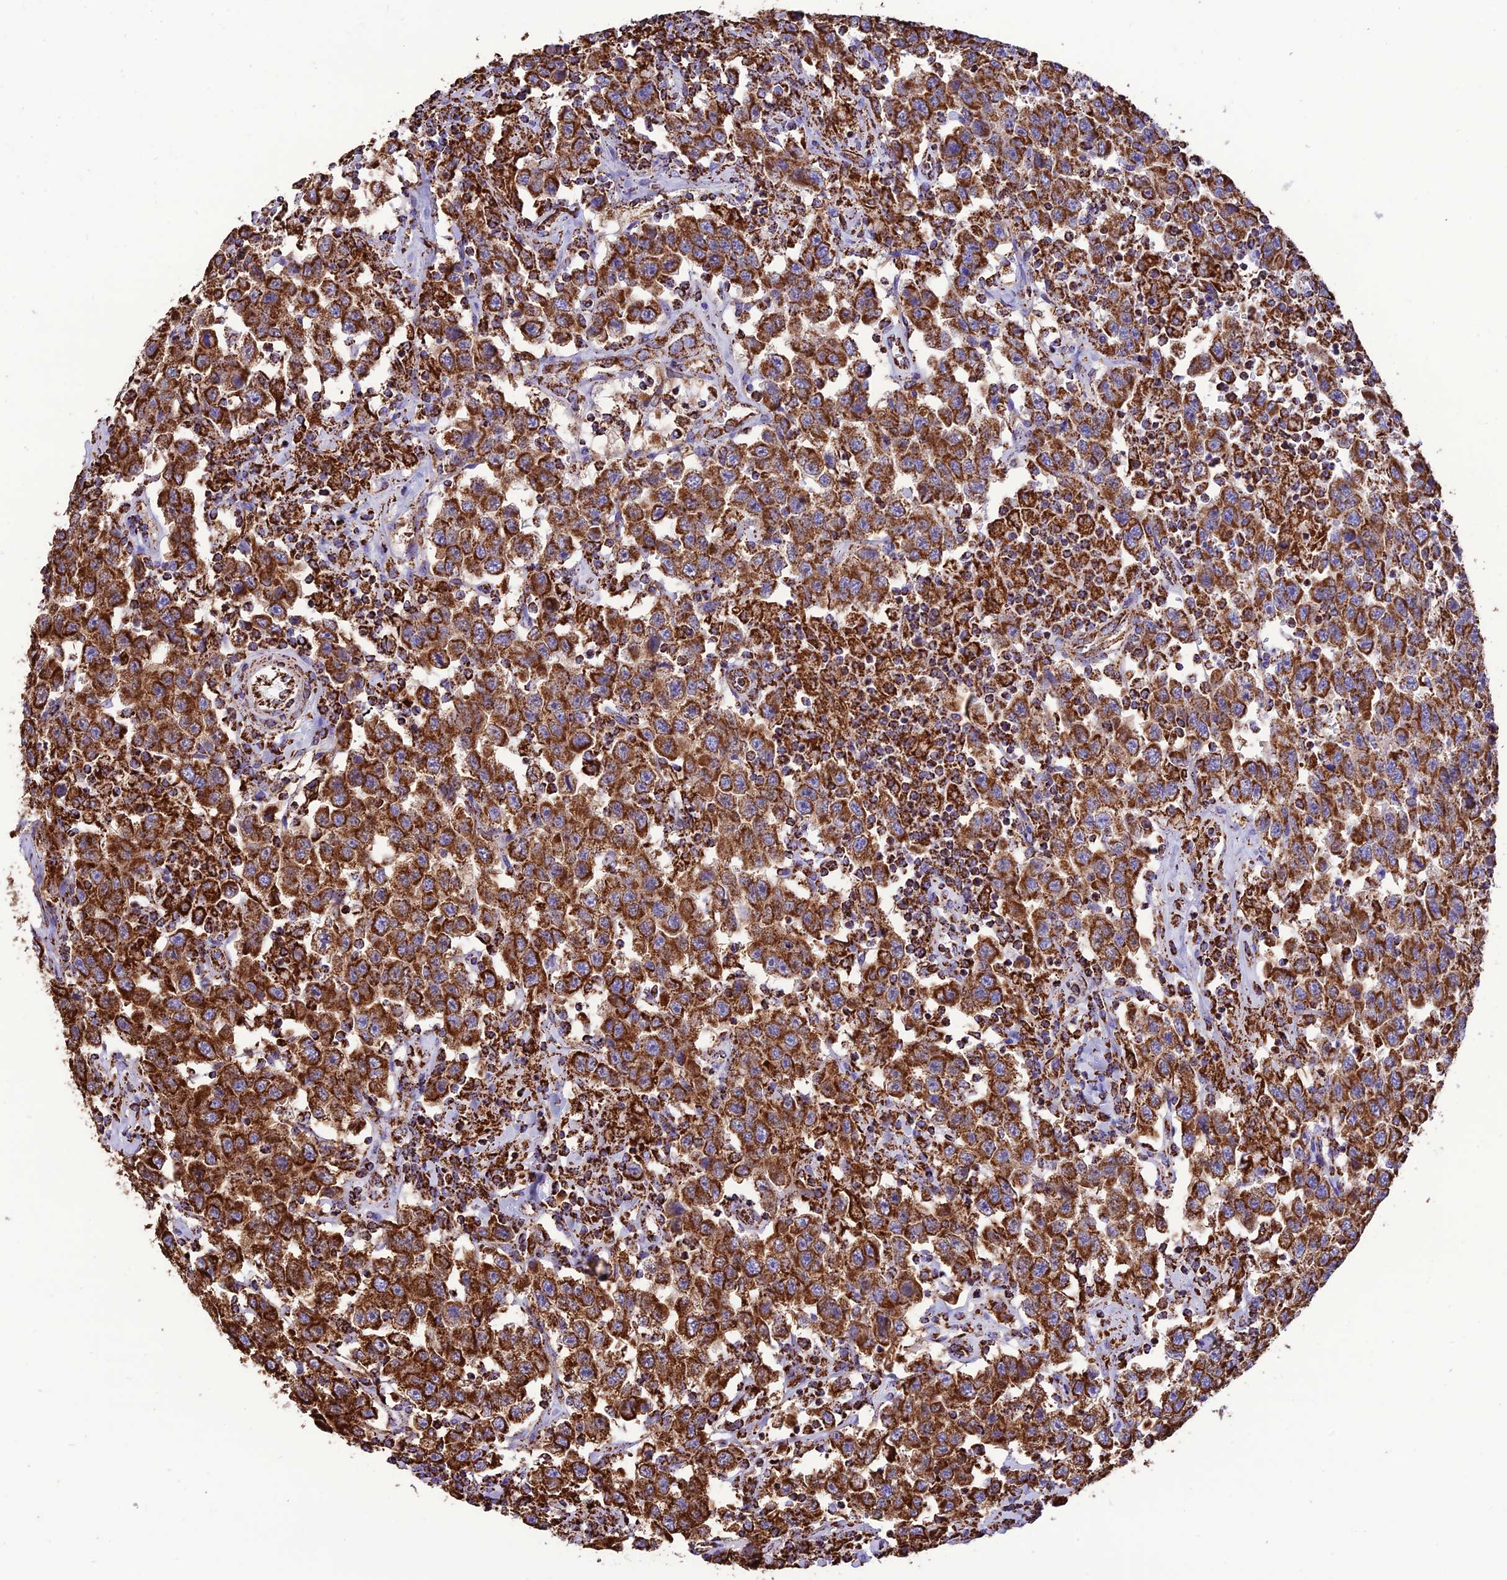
{"staining": {"intensity": "strong", "quantity": ">75%", "location": "cytoplasmic/membranous"}, "tissue": "testis cancer", "cell_type": "Tumor cells", "image_type": "cancer", "snomed": [{"axis": "morphology", "description": "Seminoma, NOS"}, {"axis": "topography", "description": "Testis"}], "caption": "Strong cytoplasmic/membranous protein staining is seen in about >75% of tumor cells in testis cancer (seminoma).", "gene": "NDUFAF1", "patient": {"sex": "male", "age": 41}}